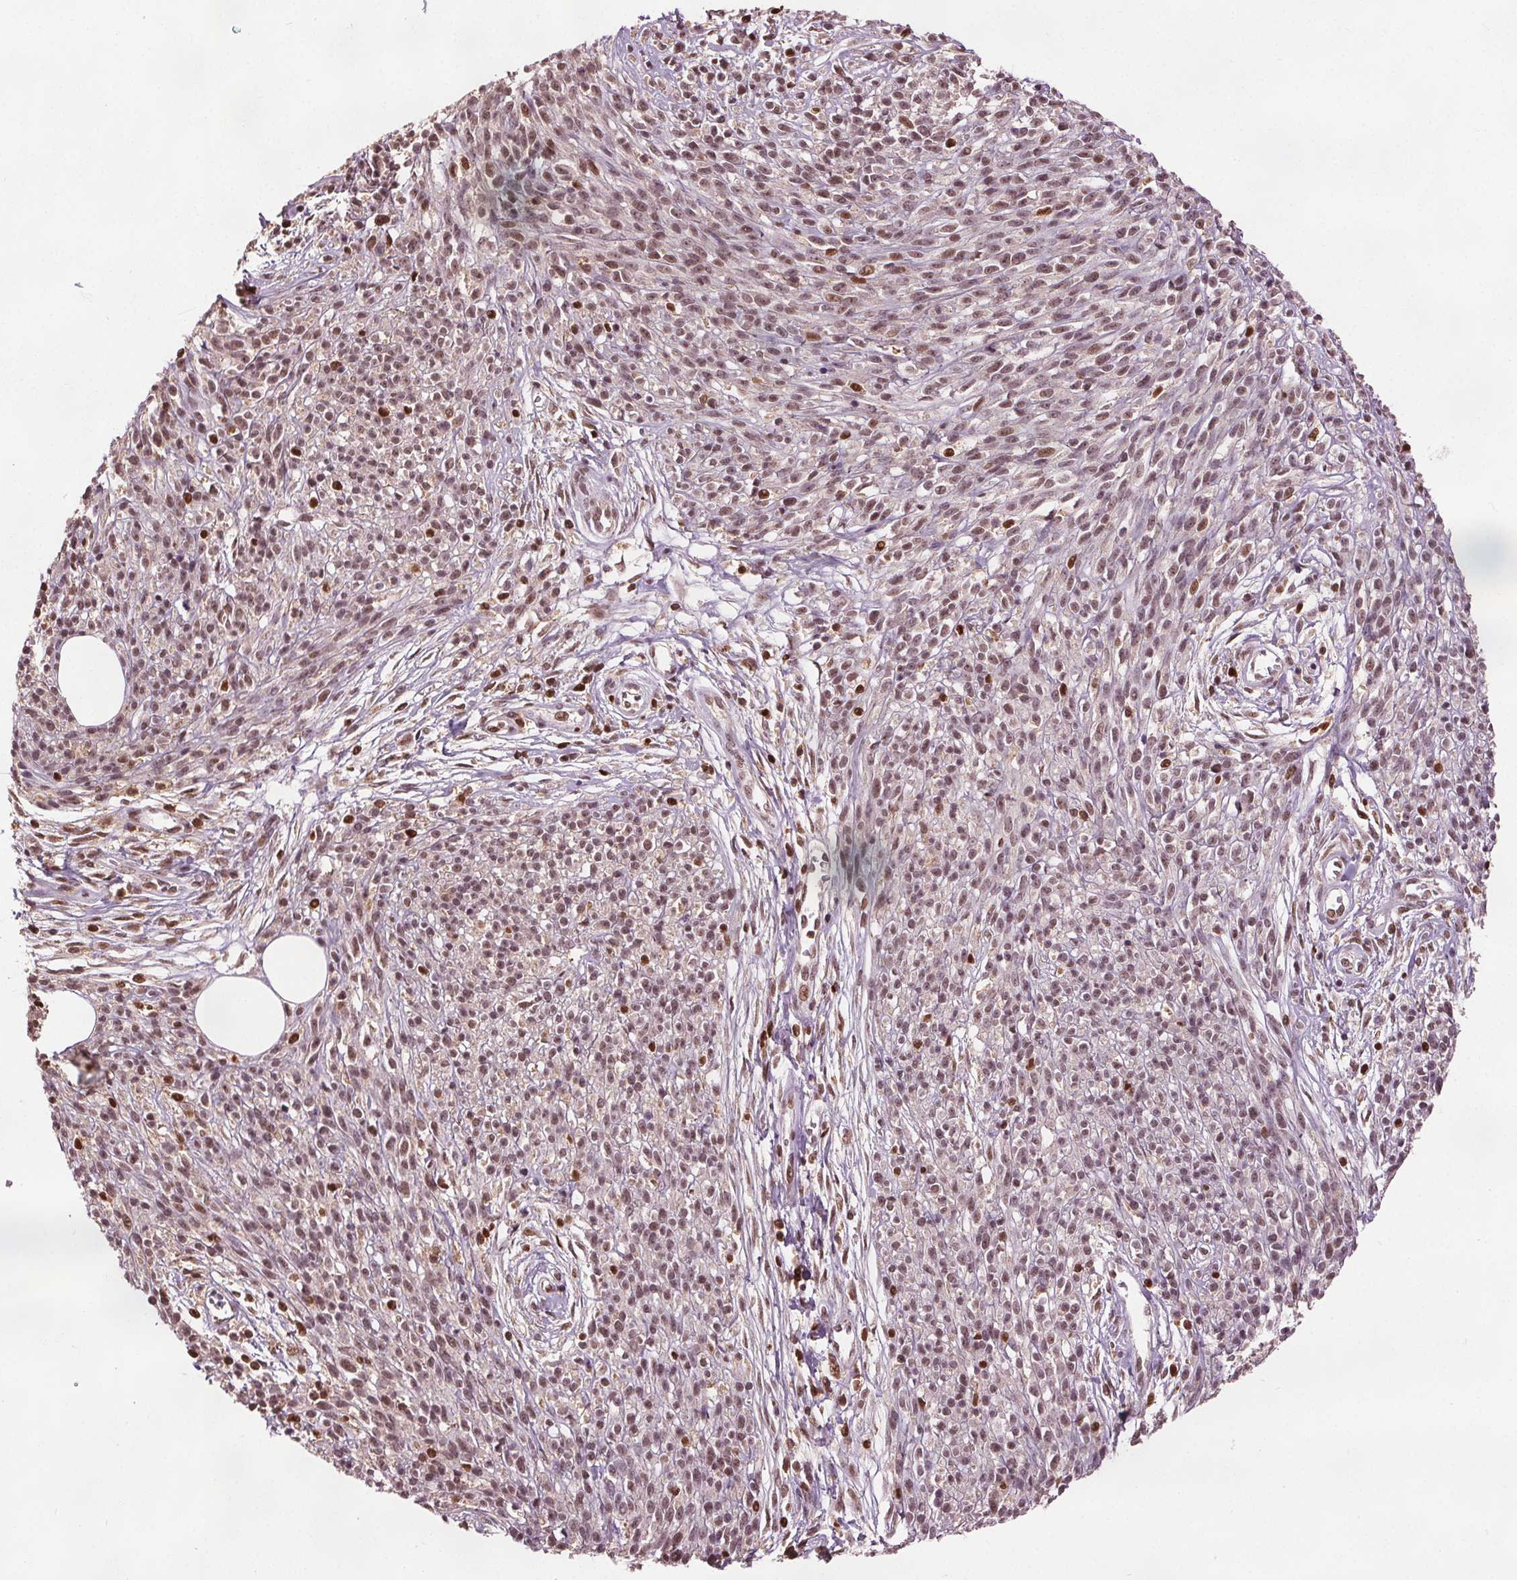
{"staining": {"intensity": "moderate", "quantity": ">75%", "location": "nuclear"}, "tissue": "melanoma", "cell_type": "Tumor cells", "image_type": "cancer", "snomed": [{"axis": "morphology", "description": "Malignant melanoma, NOS"}, {"axis": "topography", "description": "Skin"}, {"axis": "topography", "description": "Skin of trunk"}], "caption": "This is an image of immunohistochemistry staining of melanoma, which shows moderate staining in the nuclear of tumor cells.", "gene": "DDX11", "patient": {"sex": "male", "age": 74}}